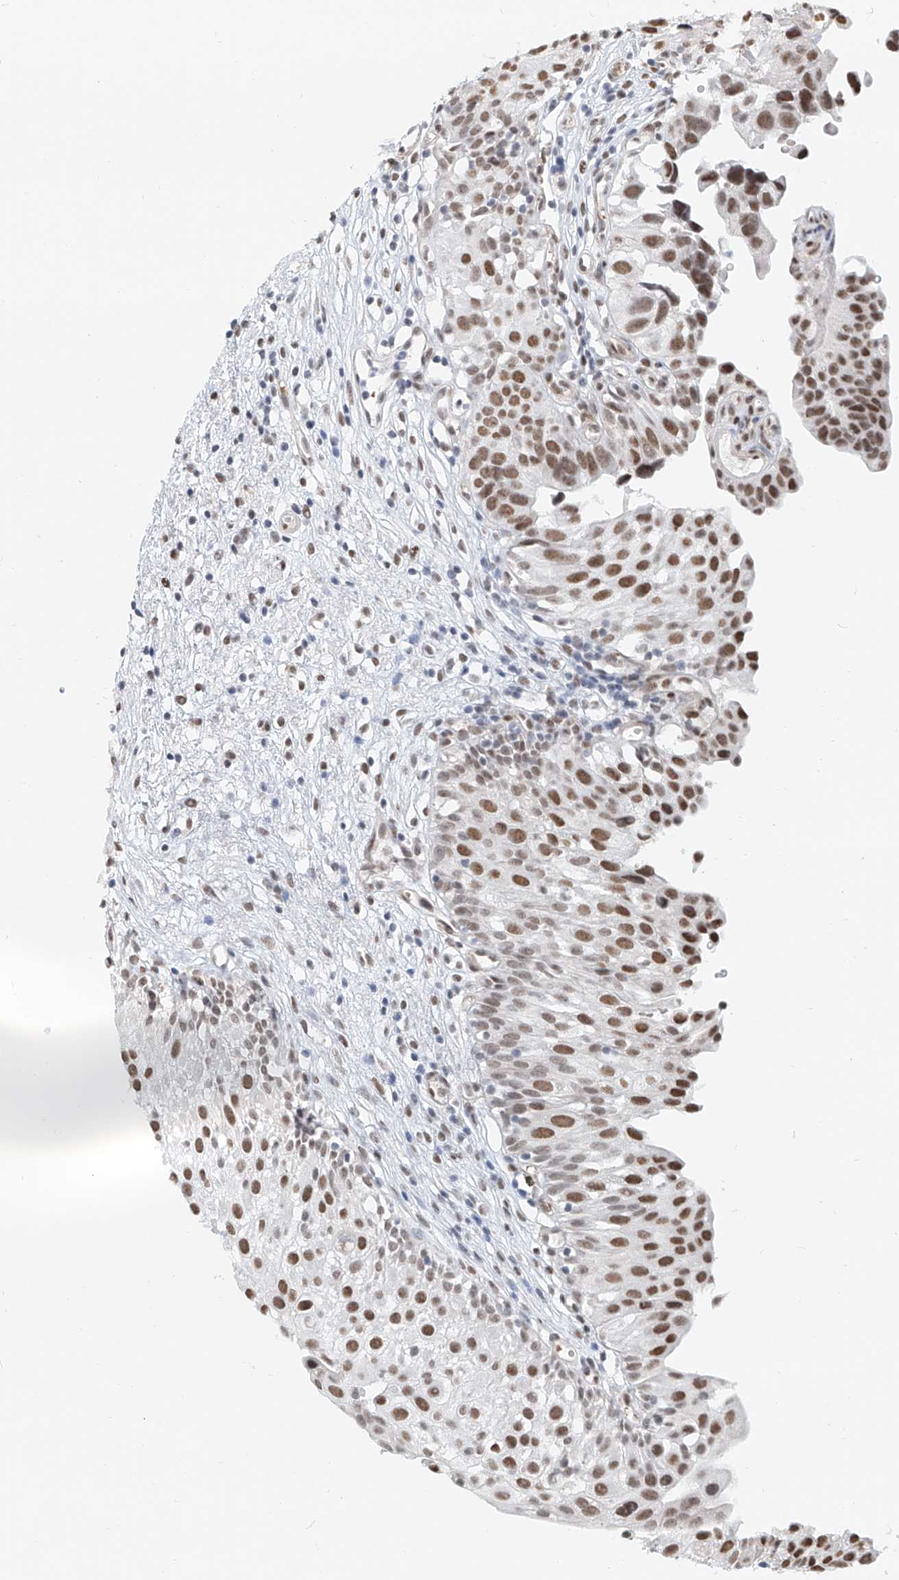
{"staining": {"intensity": "moderate", "quantity": ">75%", "location": "nuclear"}, "tissue": "urinary bladder", "cell_type": "Urothelial cells", "image_type": "normal", "snomed": [{"axis": "morphology", "description": "Normal tissue, NOS"}, {"axis": "topography", "description": "Urinary bladder"}], "caption": "Protein staining of unremarkable urinary bladder demonstrates moderate nuclear expression in approximately >75% of urothelial cells.", "gene": "SASH1", "patient": {"sex": "male", "age": 51}}